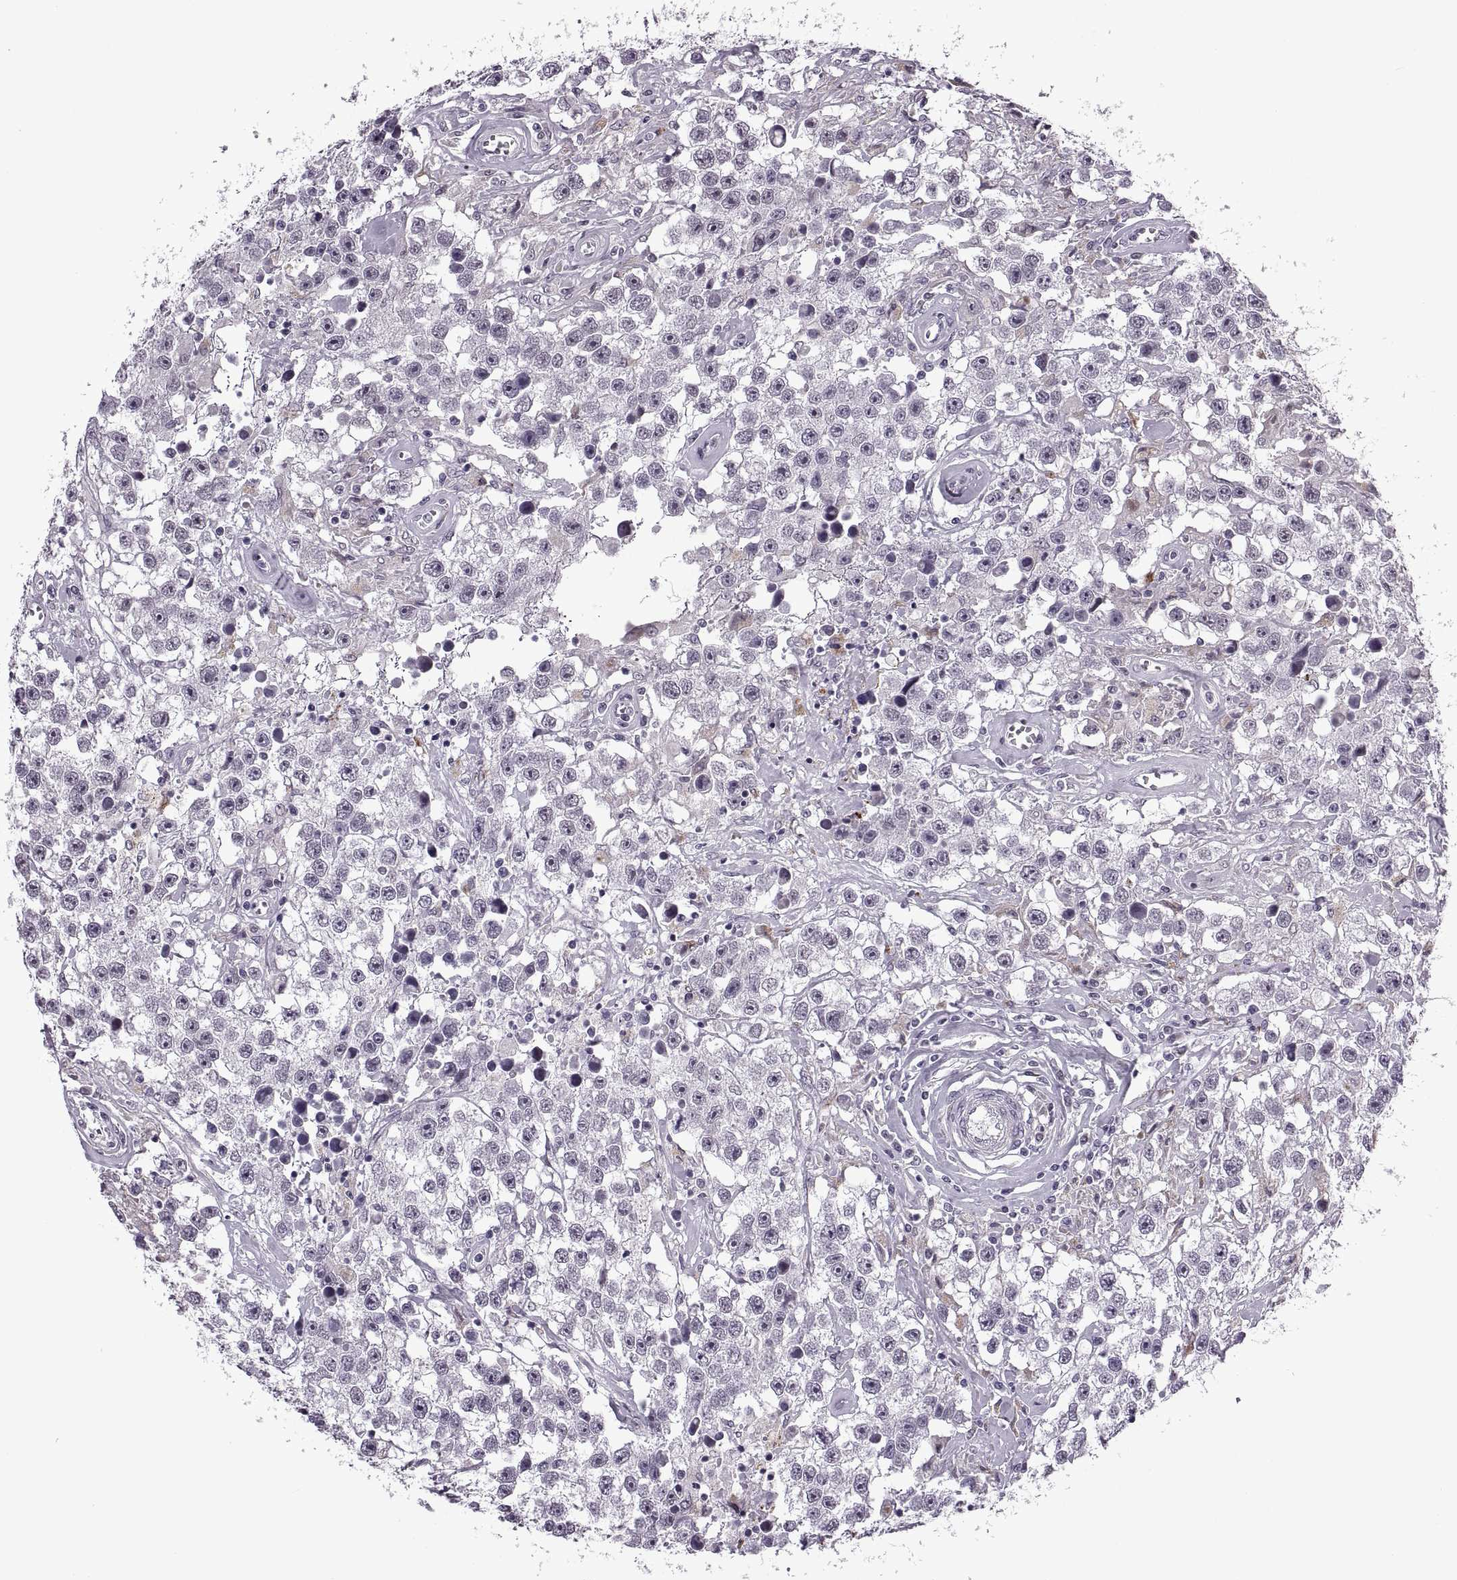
{"staining": {"intensity": "negative", "quantity": "none", "location": "none"}, "tissue": "testis cancer", "cell_type": "Tumor cells", "image_type": "cancer", "snomed": [{"axis": "morphology", "description": "Seminoma, NOS"}, {"axis": "topography", "description": "Testis"}], "caption": "This photomicrograph is of testis cancer (seminoma) stained with IHC to label a protein in brown with the nuclei are counter-stained blue. There is no staining in tumor cells. (DAB (3,3'-diaminobenzidine) immunohistochemistry visualized using brightfield microscopy, high magnification).", "gene": "PRSS37", "patient": {"sex": "male", "age": 43}}